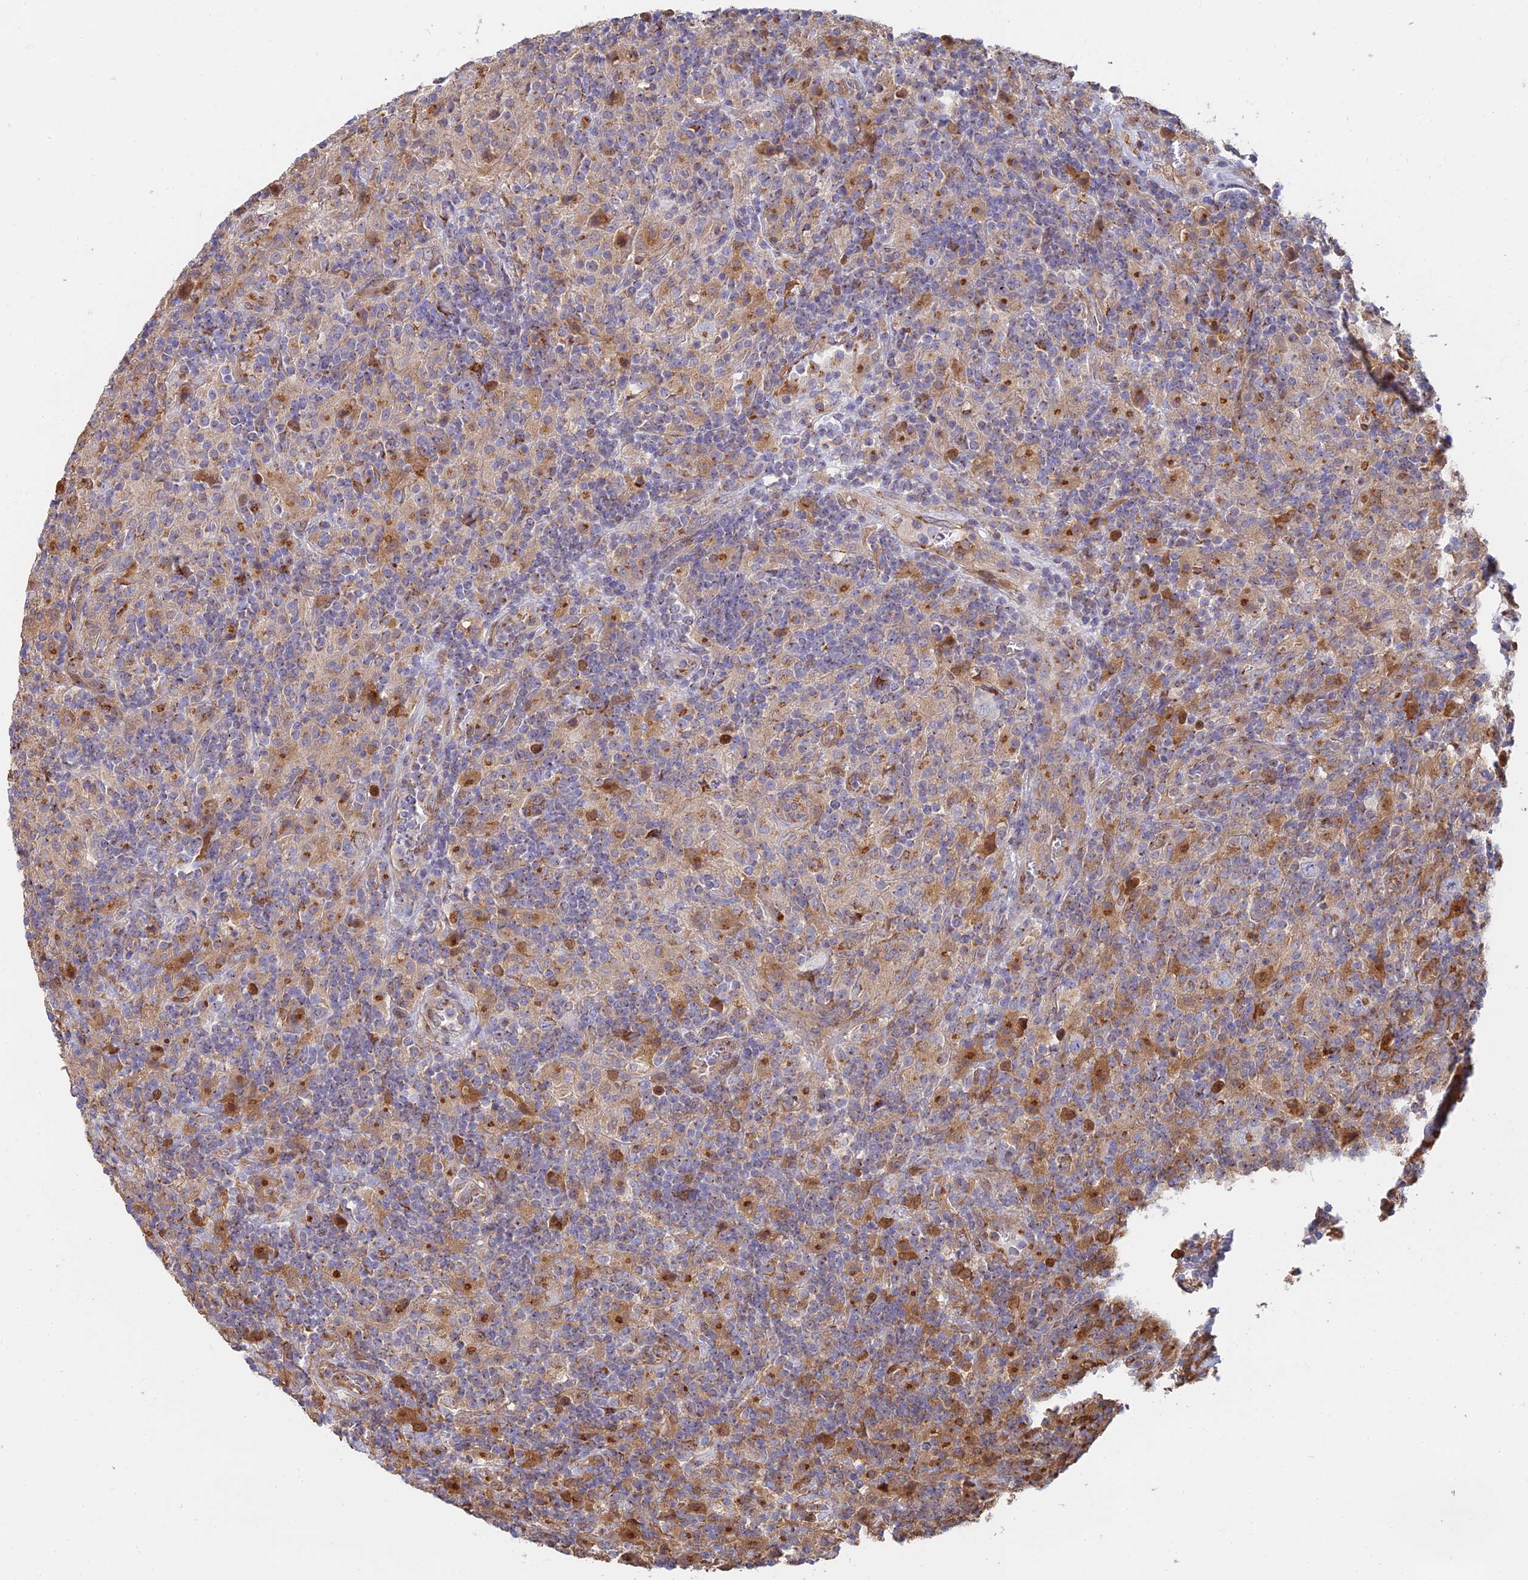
{"staining": {"intensity": "negative", "quantity": "none", "location": "none"}, "tissue": "lymphoma", "cell_type": "Tumor cells", "image_type": "cancer", "snomed": [{"axis": "morphology", "description": "Hodgkin's disease, NOS"}, {"axis": "topography", "description": "Lymph node"}], "caption": "An immunohistochemistry (IHC) photomicrograph of lymphoma is shown. There is no staining in tumor cells of lymphoma.", "gene": "HS2ST1", "patient": {"sex": "male", "age": 70}}